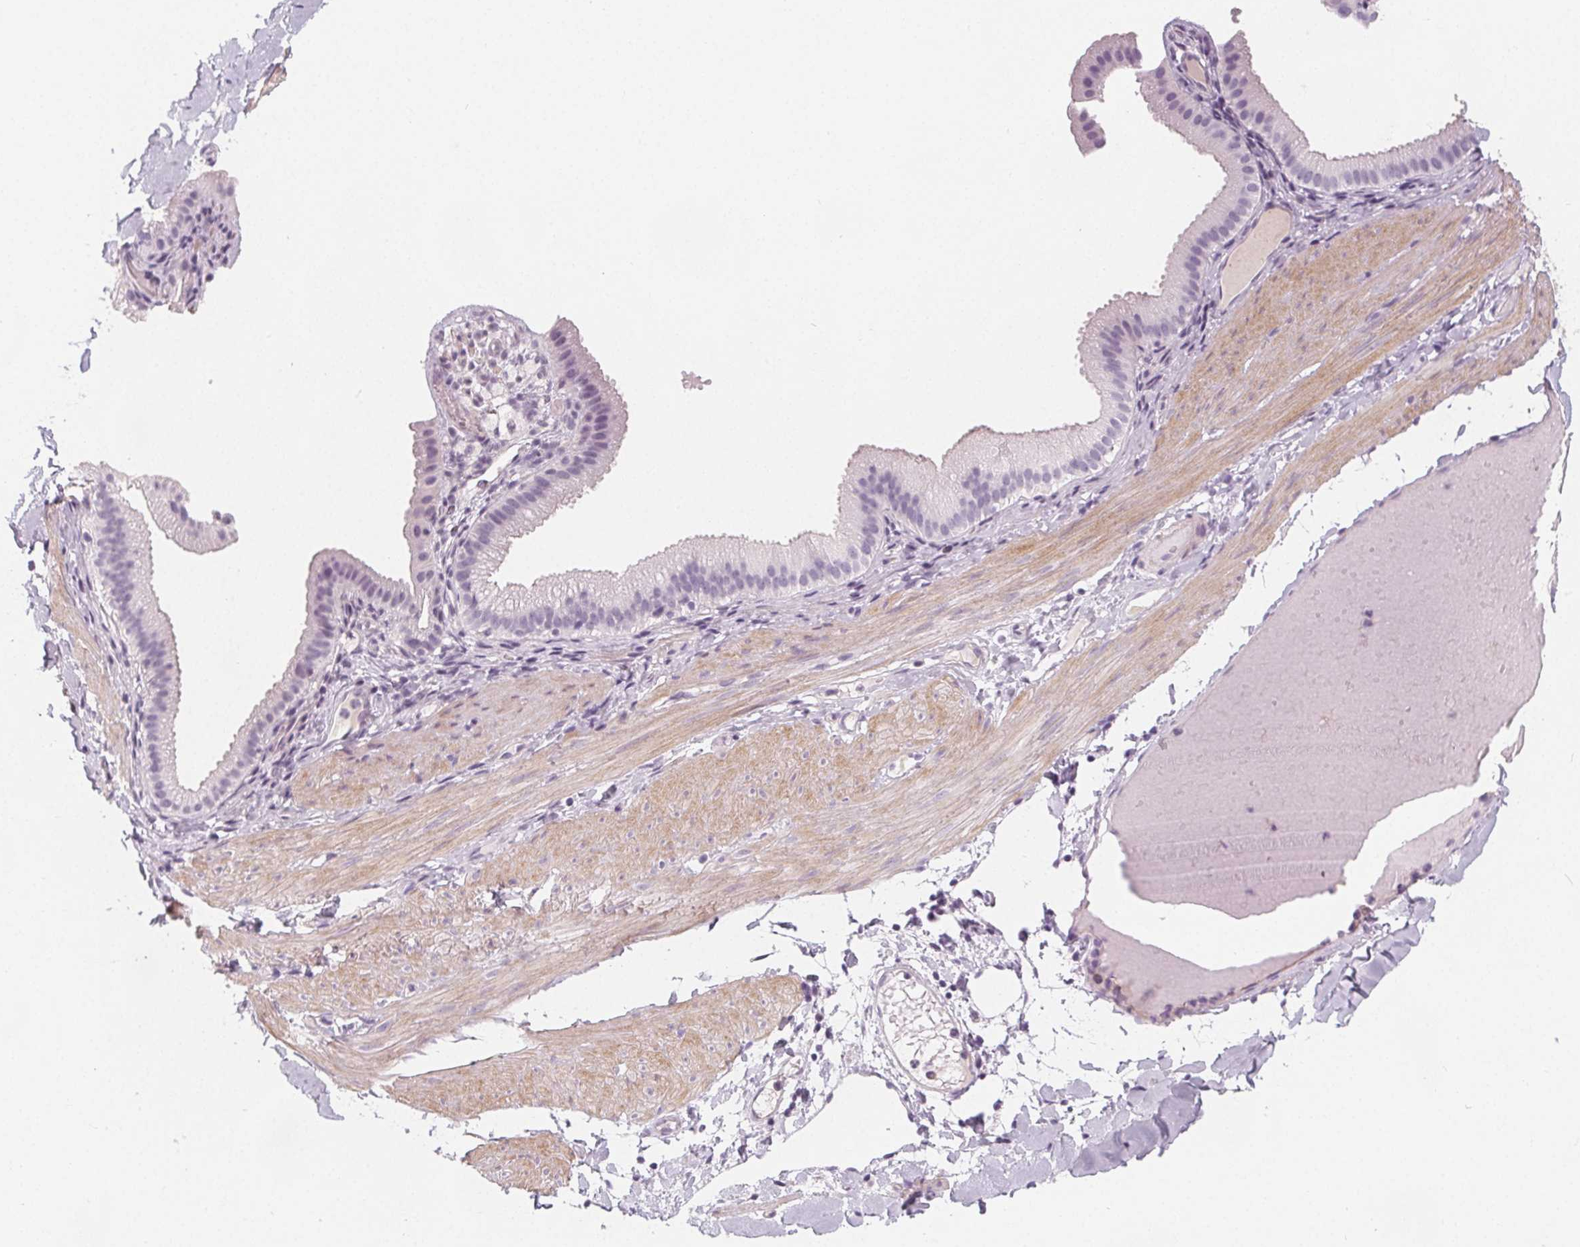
{"staining": {"intensity": "negative", "quantity": "none", "location": "none"}, "tissue": "adipose tissue", "cell_type": "Adipocytes", "image_type": "normal", "snomed": [{"axis": "morphology", "description": "Normal tissue, NOS"}, {"axis": "topography", "description": "Gallbladder"}, {"axis": "topography", "description": "Peripheral nerve tissue"}], "caption": "High power microscopy photomicrograph of an immunohistochemistry micrograph of benign adipose tissue, revealing no significant positivity in adipocytes.", "gene": "SLC5A12", "patient": {"sex": "female", "age": 45}}